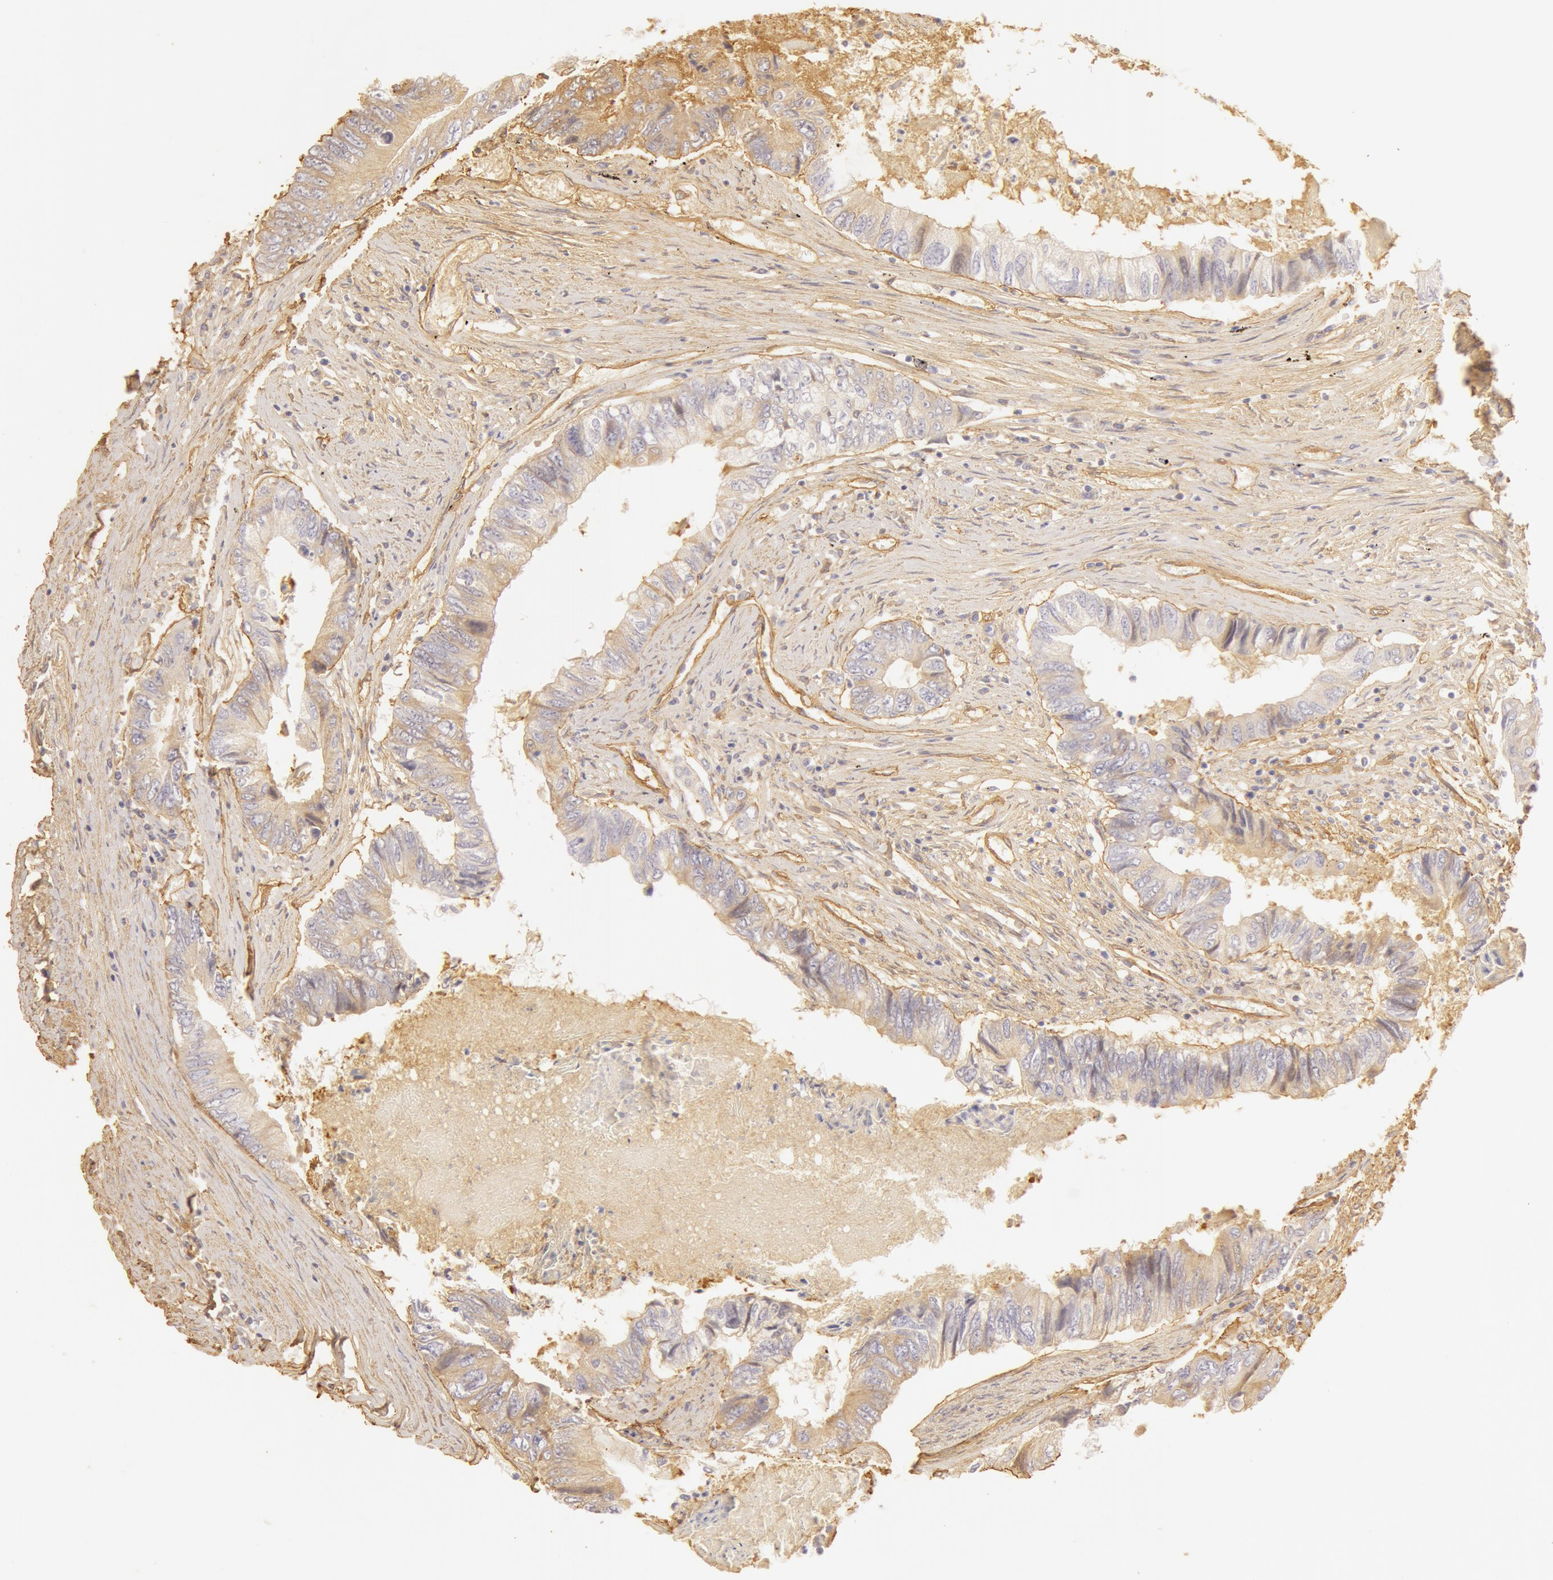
{"staining": {"intensity": "weak", "quantity": "25%-75%", "location": "cytoplasmic/membranous"}, "tissue": "colorectal cancer", "cell_type": "Tumor cells", "image_type": "cancer", "snomed": [{"axis": "morphology", "description": "Adenocarcinoma, NOS"}, {"axis": "topography", "description": "Rectum"}], "caption": "The immunohistochemical stain highlights weak cytoplasmic/membranous staining in tumor cells of colorectal cancer (adenocarcinoma) tissue.", "gene": "COL4A1", "patient": {"sex": "female", "age": 82}}